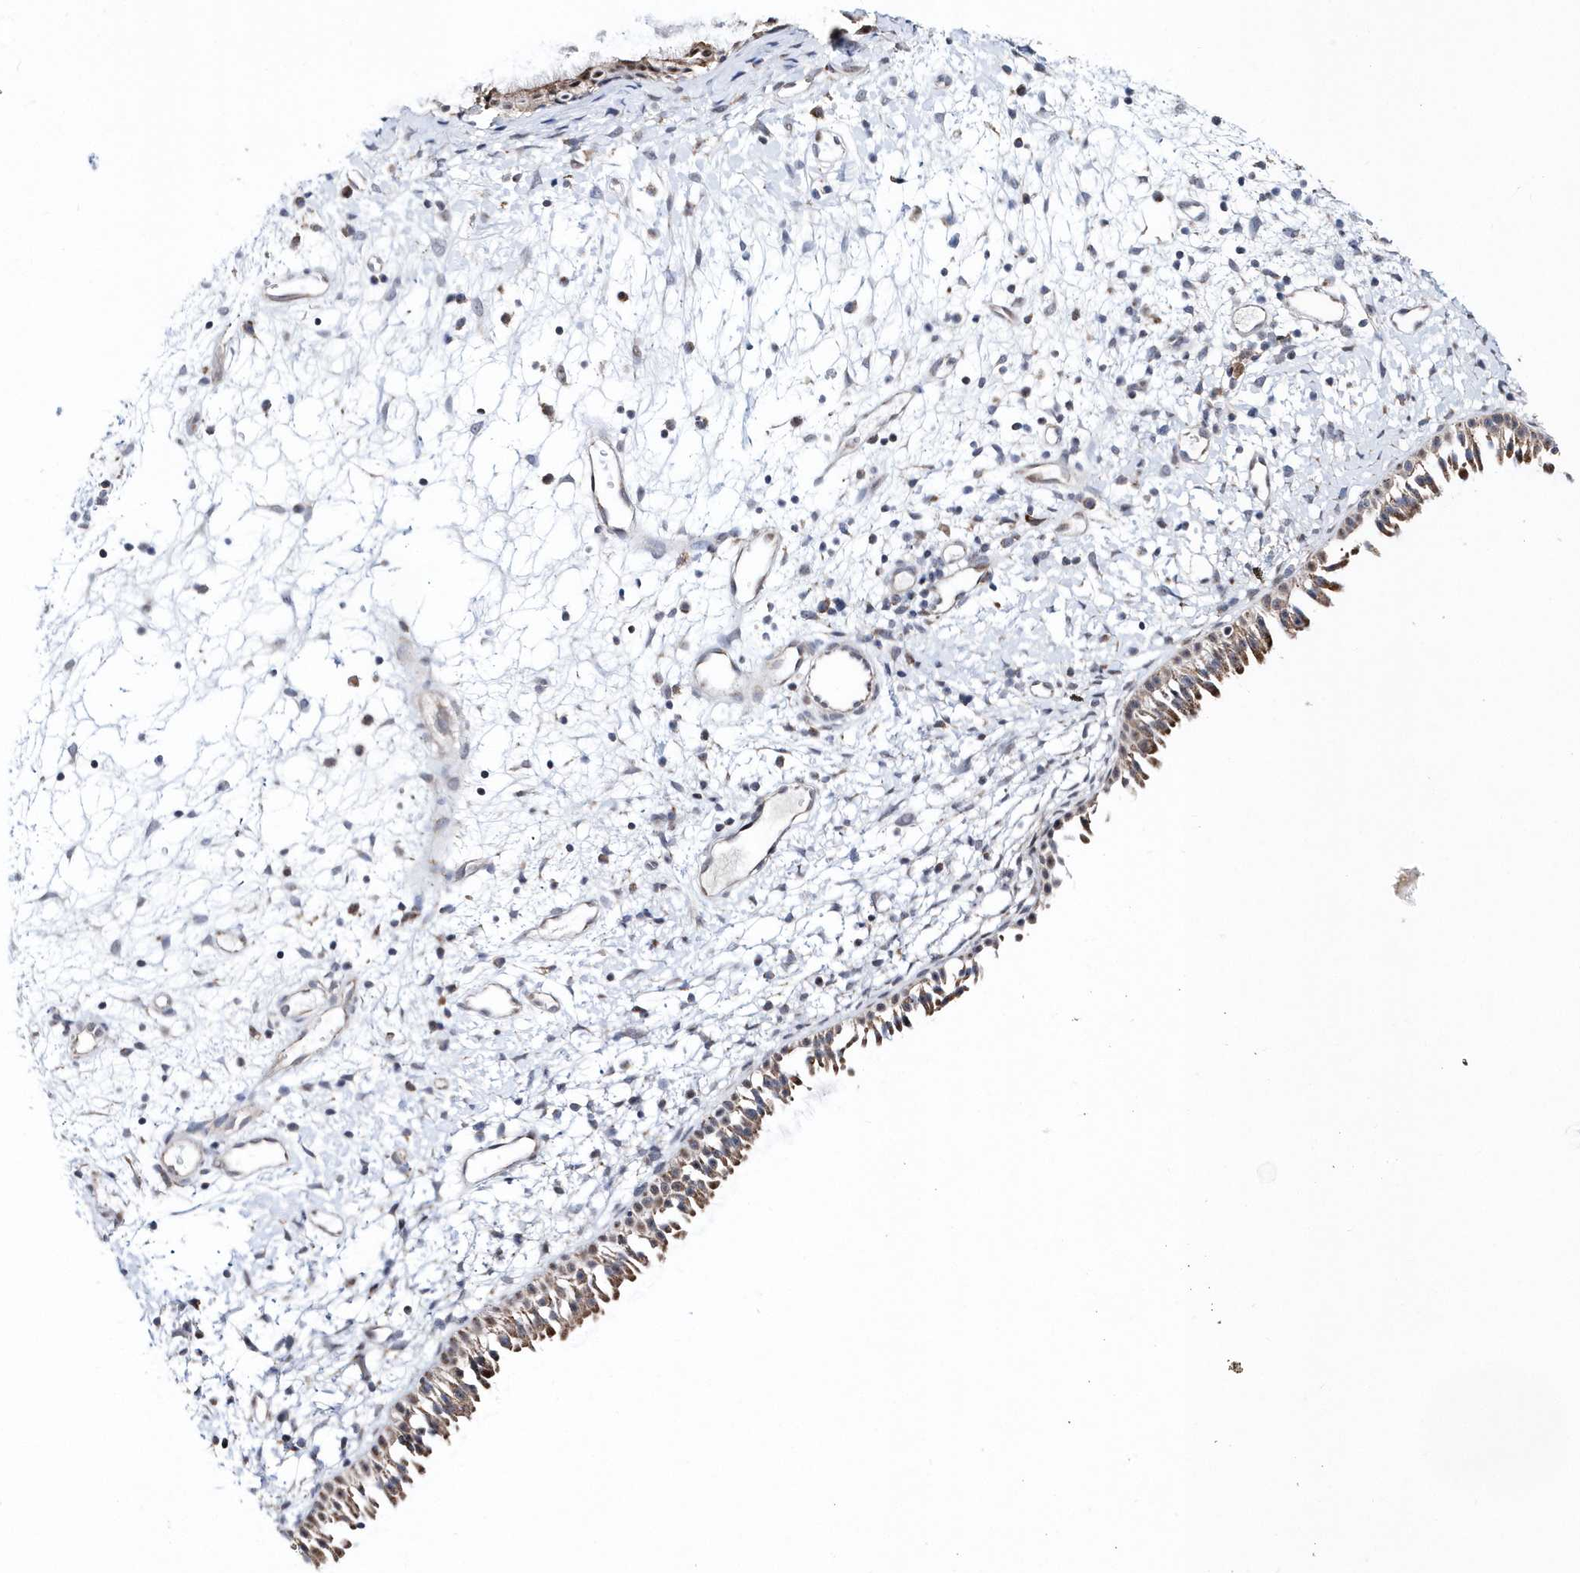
{"staining": {"intensity": "moderate", "quantity": ">75%", "location": "cytoplasmic/membranous"}, "tissue": "nasopharynx", "cell_type": "Respiratory epithelial cells", "image_type": "normal", "snomed": [{"axis": "morphology", "description": "Normal tissue, NOS"}, {"axis": "topography", "description": "Nasopharynx"}], "caption": "Immunohistochemistry (IHC) of normal nasopharynx demonstrates medium levels of moderate cytoplasmic/membranous staining in approximately >75% of respiratory epithelial cells. (DAB = brown stain, brightfield microscopy at high magnification).", "gene": "SPATA5", "patient": {"sex": "male", "age": 22}}